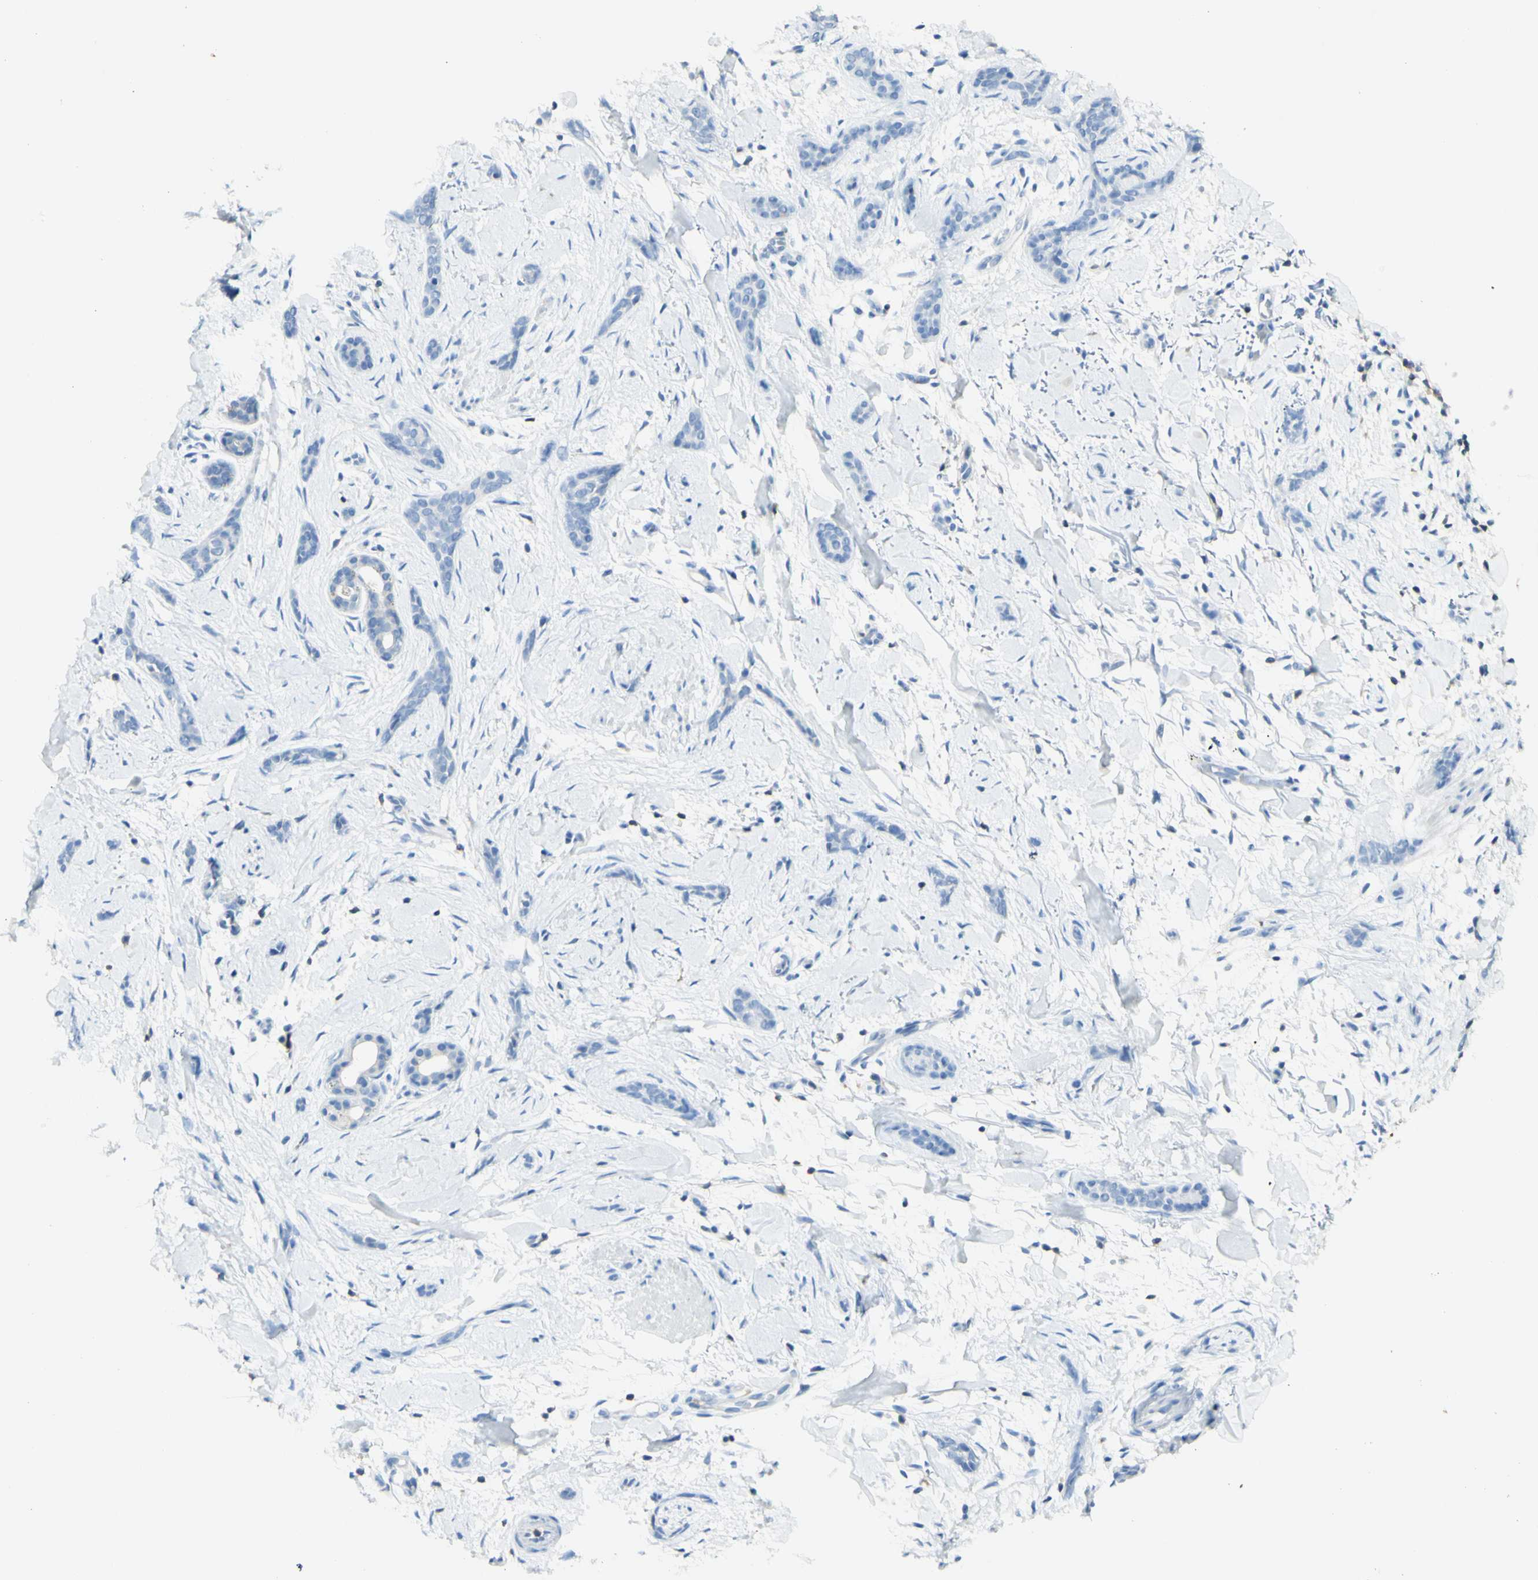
{"staining": {"intensity": "negative", "quantity": "none", "location": "none"}, "tissue": "skin cancer", "cell_type": "Tumor cells", "image_type": "cancer", "snomed": [{"axis": "morphology", "description": "Basal cell carcinoma"}, {"axis": "morphology", "description": "Adnexal tumor, benign"}, {"axis": "topography", "description": "Skin"}], "caption": "IHC of benign adnexal tumor (skin) demonstrates no expression in tumor cells. (Brightfield microscopy of DAB immunohistochemistry at high magnification).", "gene": "GDF15", "patient": {"sex": "female", "age": 42}}